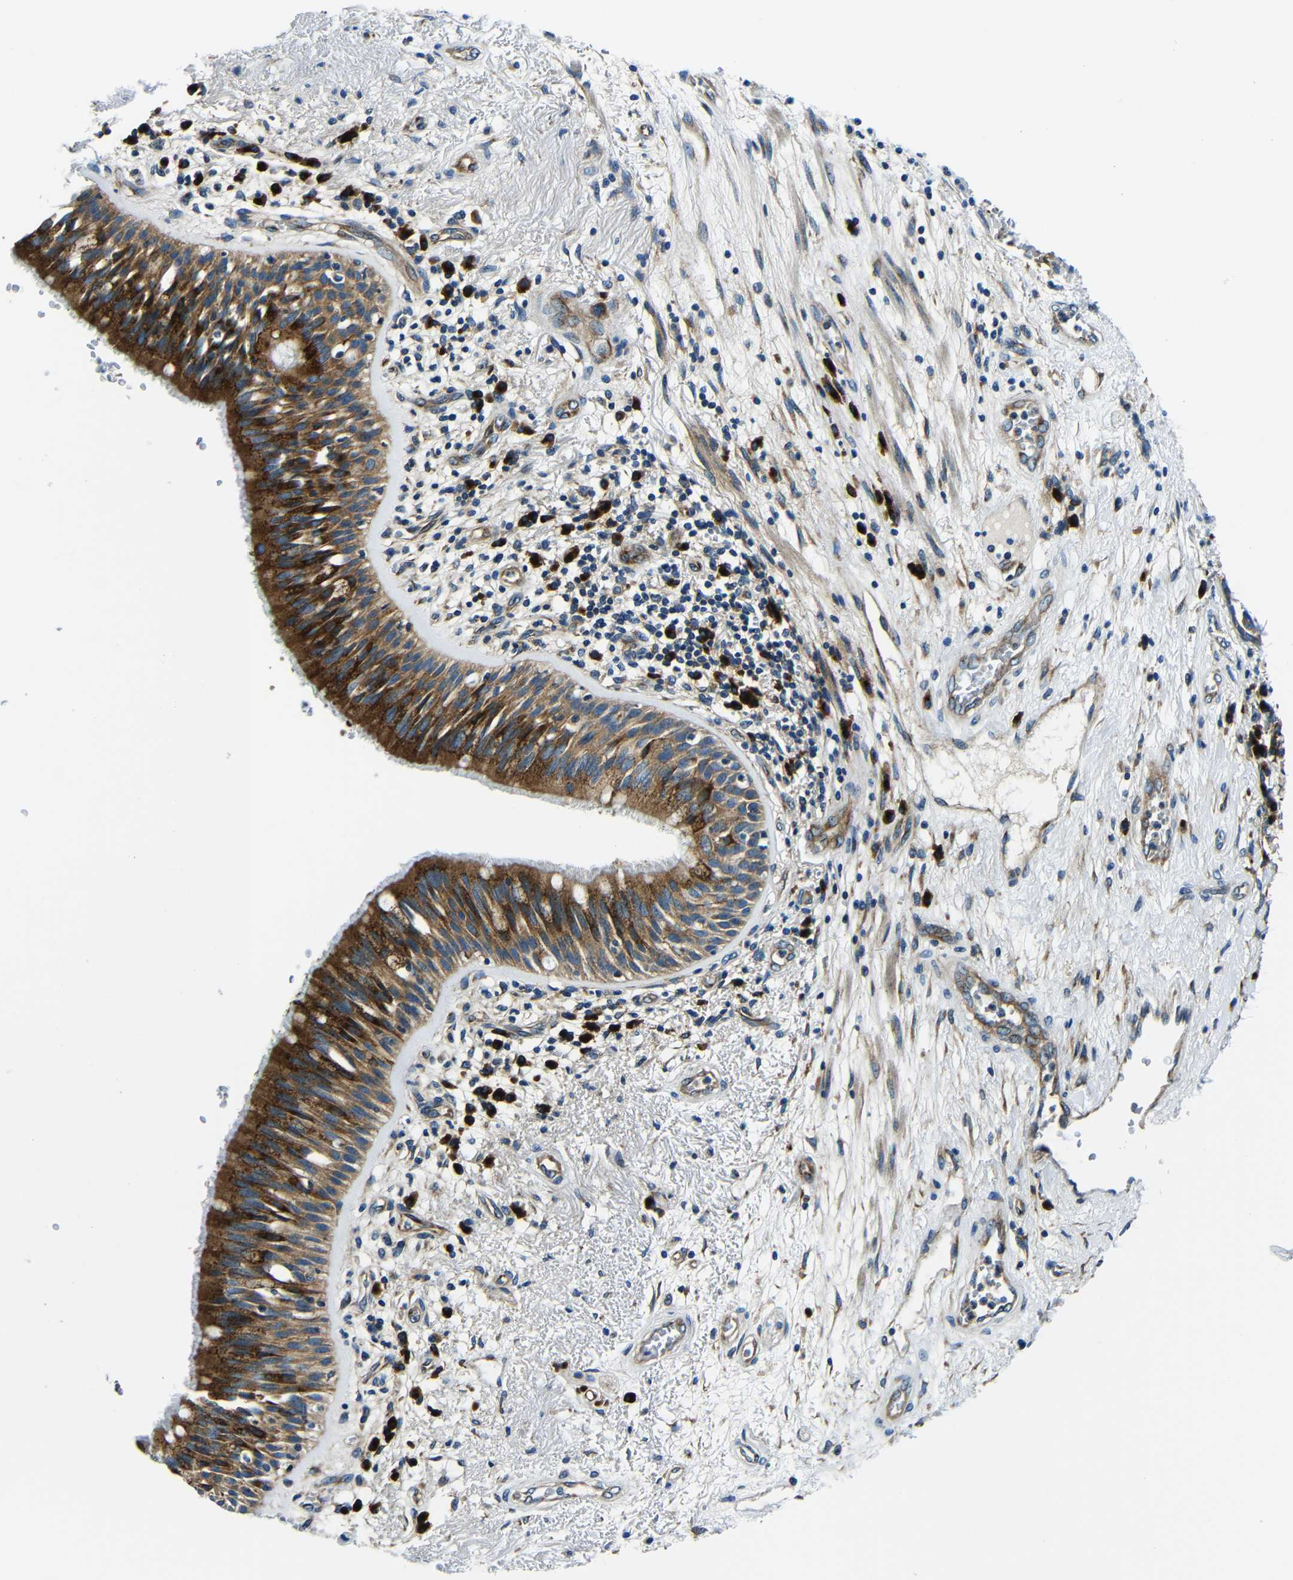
{"staining": {"intensity": "moderate", "quantity": ">75%", "location": "cytoplasmic/membranous"}, "tissue": "bronchus", "cell_type": "Respiratory epithelial cells", "image_type": "normal", "snomed": [{"axis": "morphology", "description": "Normal tissue, NOS"}, {"axis": "morphology", "description": "Adenocarcinoma, NOS"}, {"axis": "morphology", "description": "Adenocarcinoma, metastatic, NOS"}, {"axis": "topography", "description": "Lymph node"}, {"axis": "topography", "description": "Bronchus"}, {"axis": "topography", "description": "Lung"}], "caption": "Human bronchus stained for a protein (brown) reveals moderate cytoplasmic/membranous positive expression in about >75% of respiratory epithelial cells.", "gene": "USO1", "patient": {"sex": "female", "age": 54}}